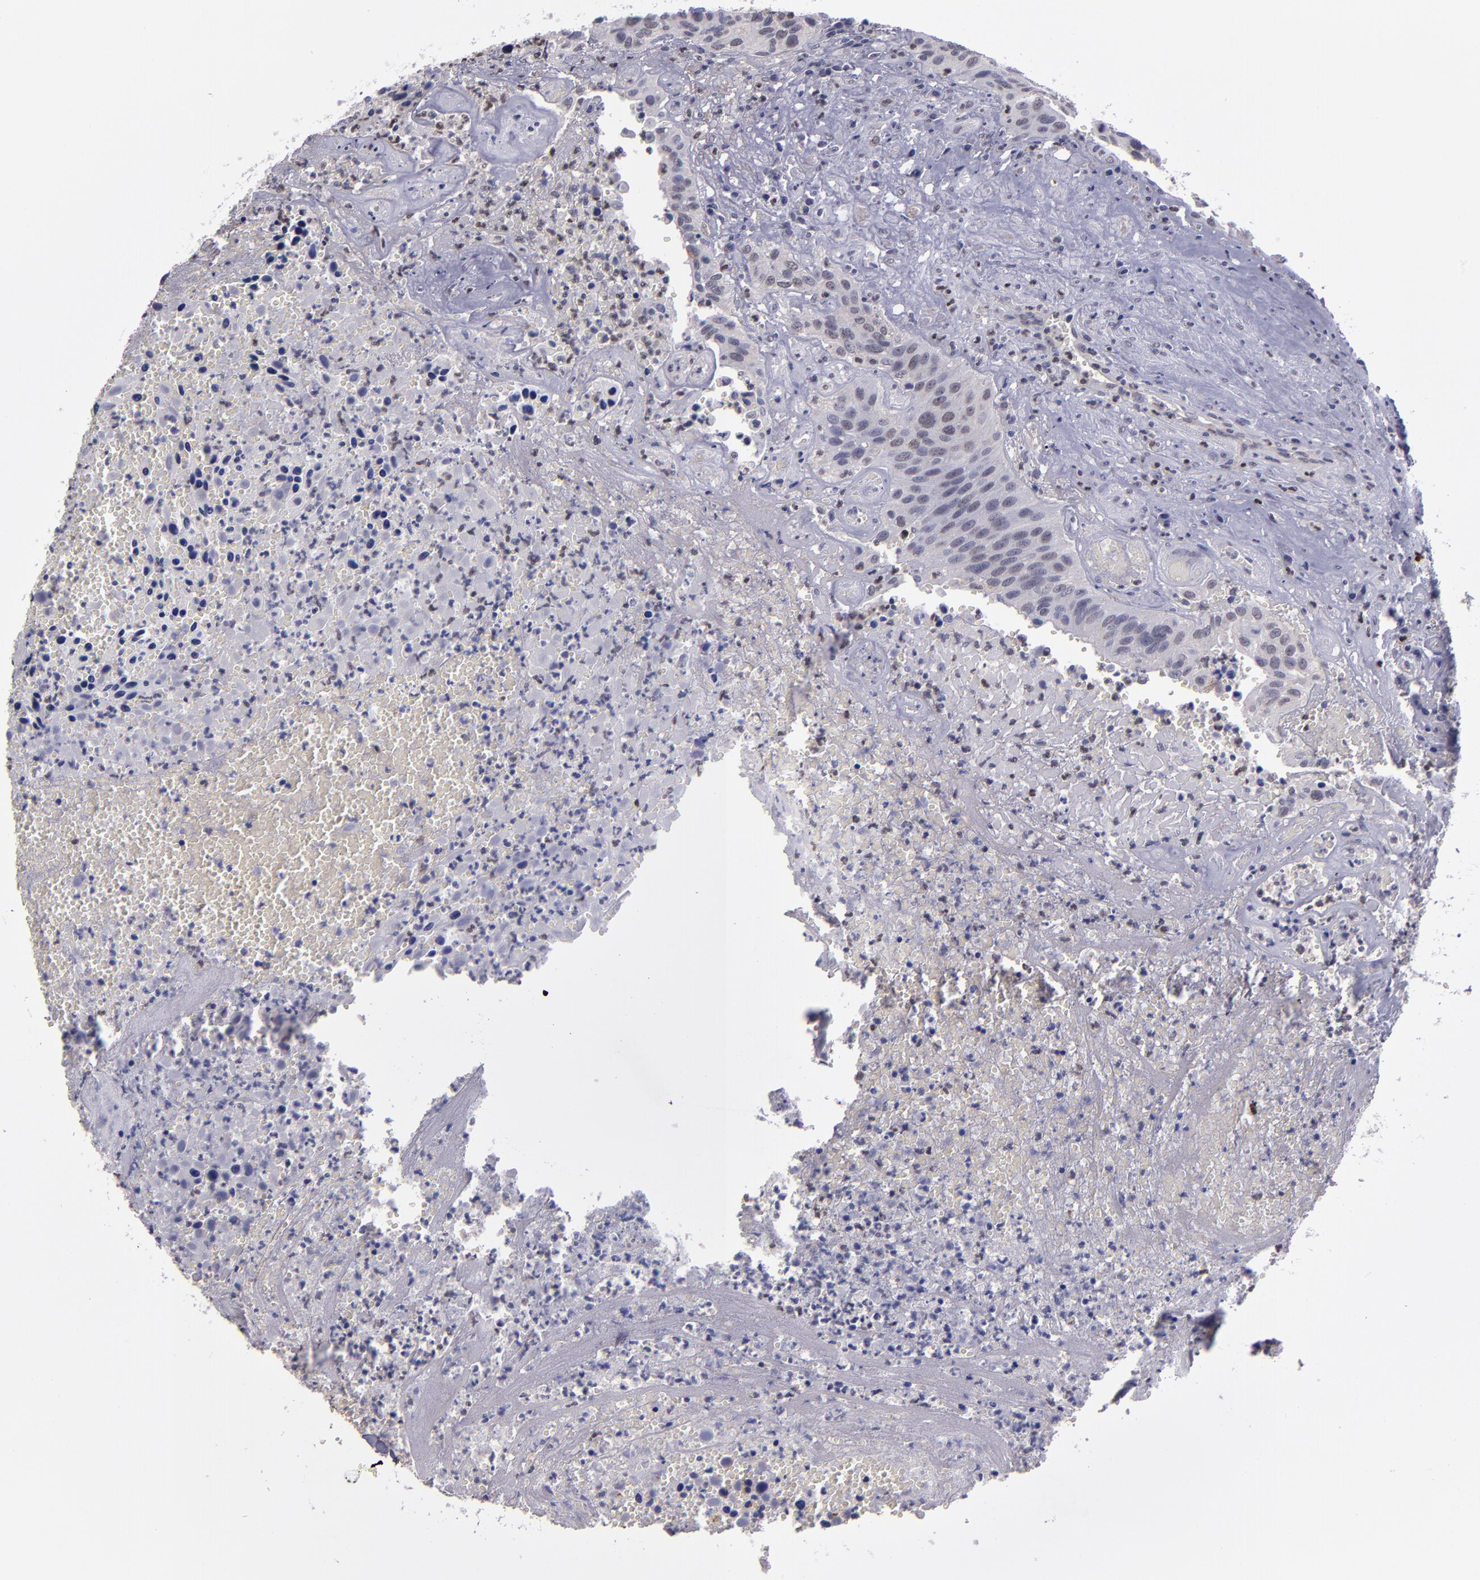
{"staining": {"intensity": "weak", "quantity": "<25%", "location": "nuclear"}, "tissue": "urothelial cancer", "cell_type": "Tumor cells", "image_type": "cancer", "snomed": [{"axis": "morphology", "description": "Urothelial carcinoma, High grade"}, {"axis": "topography", "description": "Urinary bladder"}], "caption": "Immunohistochemical staining of urothelial carcinoma (high-grade) exhibits no significant staining in tumor cells.", "gene": "CEBPE", "patient": {"sex": "male", "age": 66}}